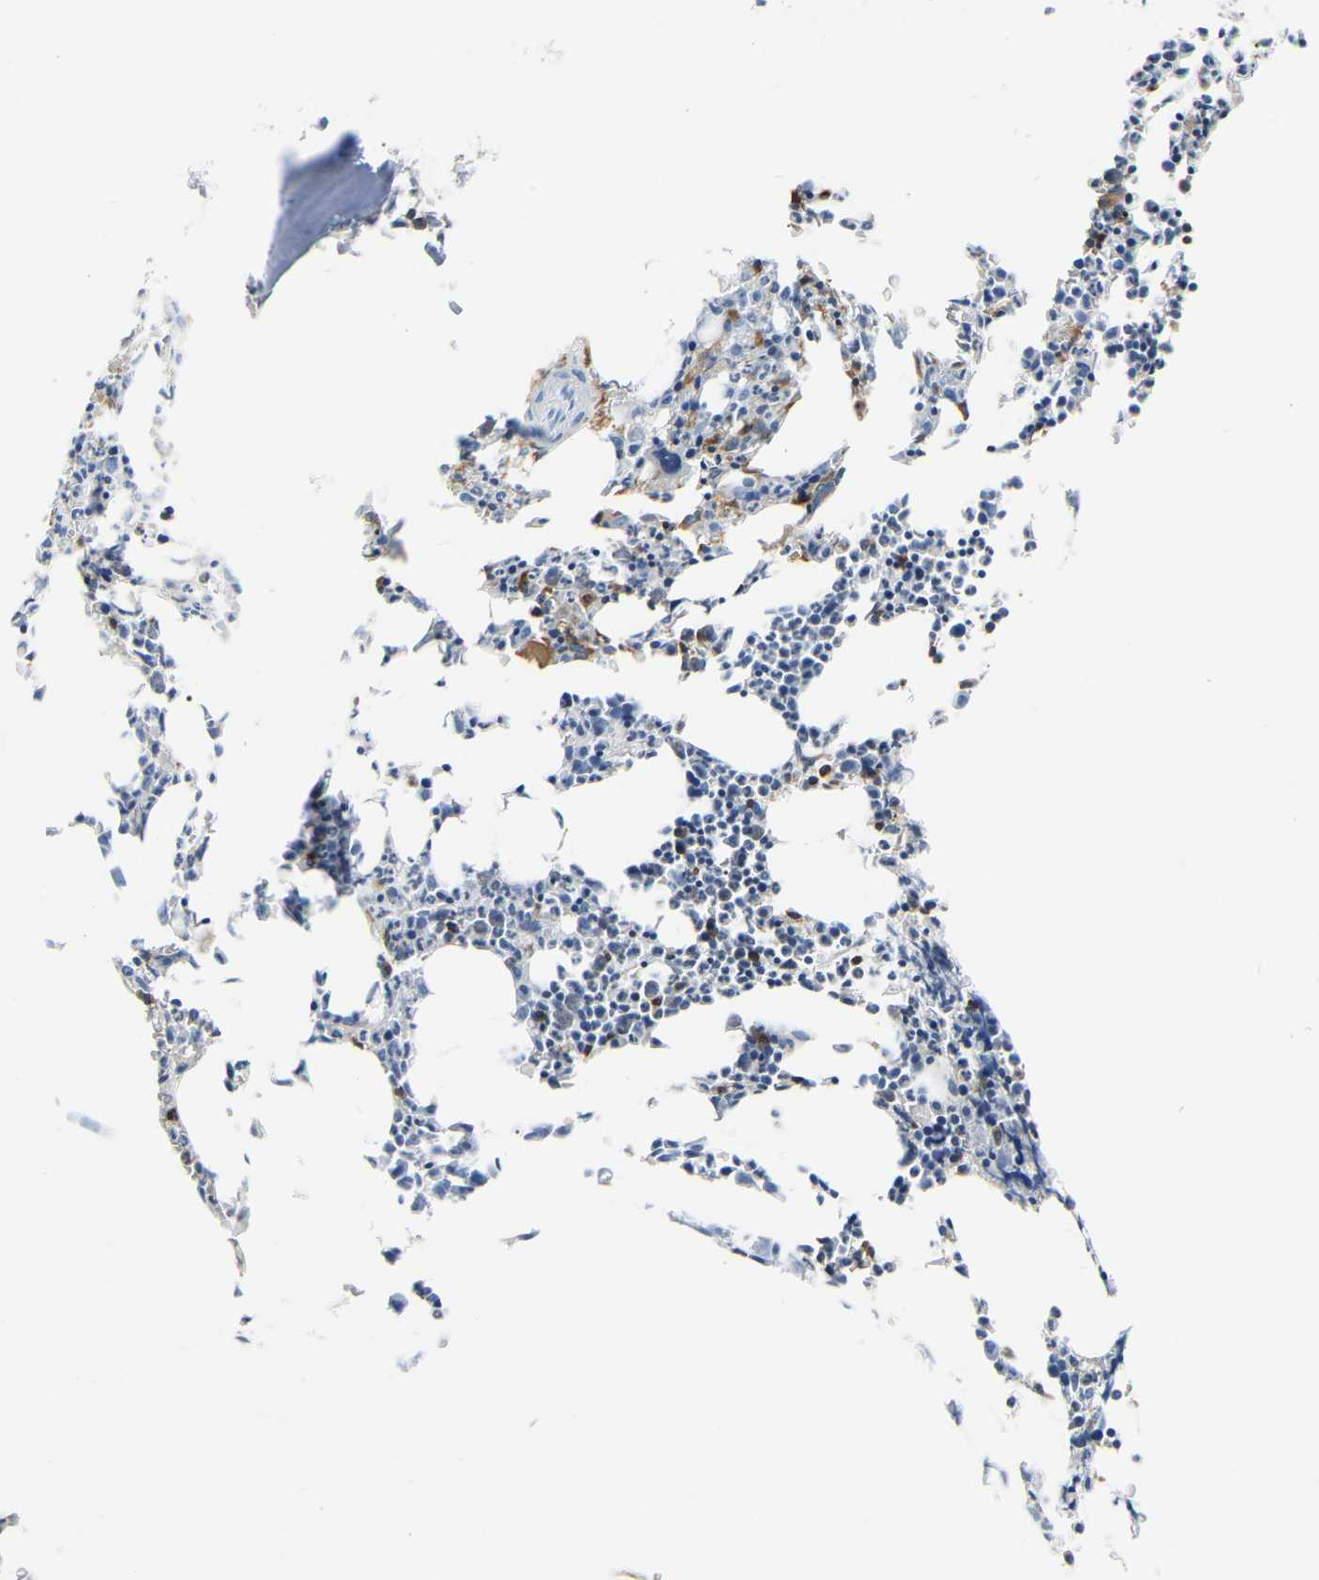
{"staining": {"intensity": "strong", "quantity": "<25%", "location": "cytoplasmic/membranous"}, "tissue": "bone marrow", "cell_type": "Hematopoietic cells", "image_type": "normal", "snomed": [{"axis": "morphology", "description": "Normal tissue, NOS"}, {"axis": "morphology", "description": "Inflammation, NOS"}, {"axis": "topography", "description": "Bone marrow"}], "caption": "A medium amount of strong cytoplasmic/membranous expression is identified in about <25% of hematopoietic cells in unremarkable bone marrow.", "gene": "ARHGAP45", "patient": {"sex": "female", "age": 40}}